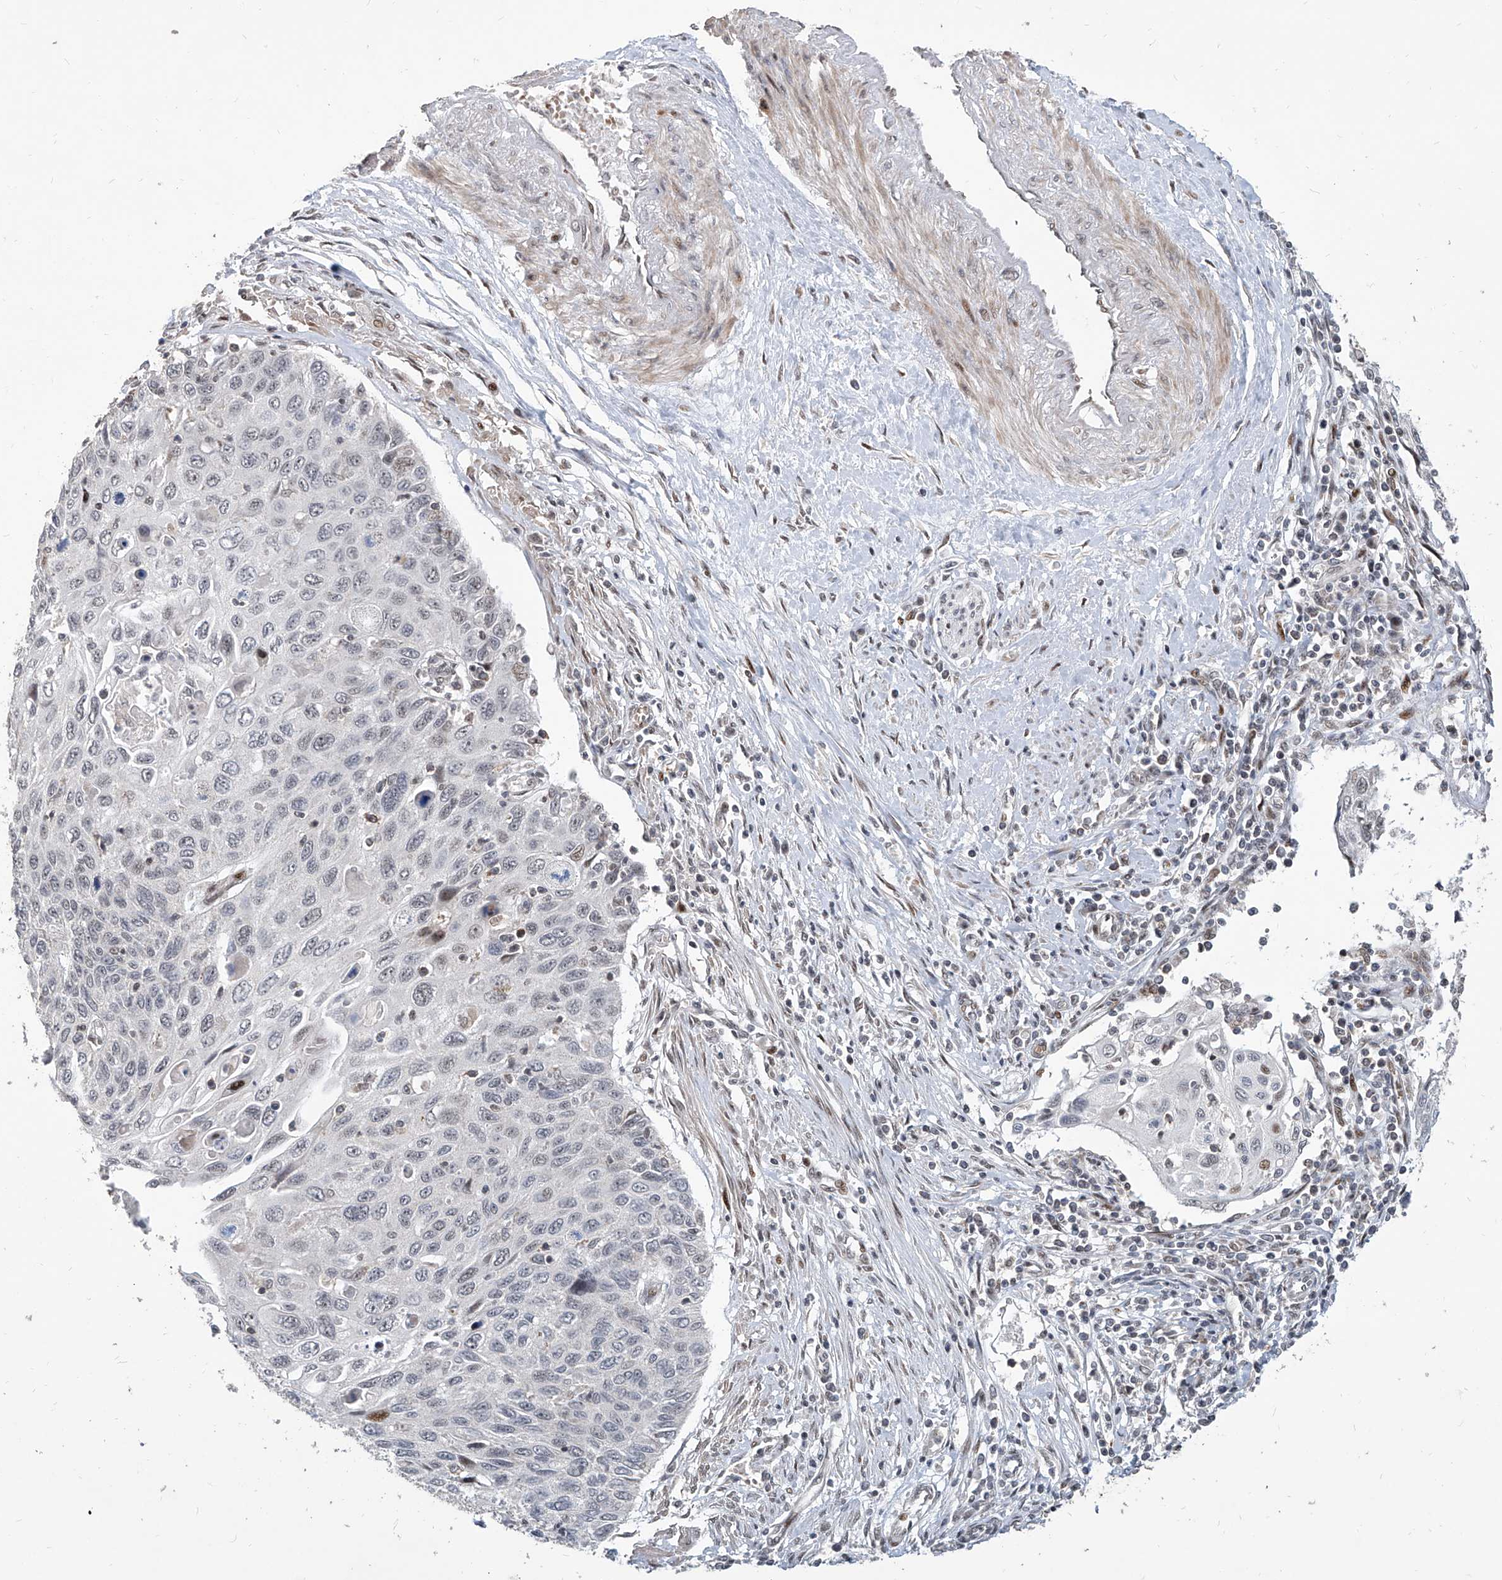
{"staining": {"intensity": "weak", "quantity": "<25%", "location": "nuclear"}, "tissue": "cervical cancer", "cell_type": "Tumor cells", "image_type": "cancer", "snomed": [{"axis": "morphology", "description": "Squamous cell carcinoma, NOS"}, {"axis": "topography", "description": "Cervix"}], "caption": "Immunohistochemistry (IHC) of human cervical cancer (squamous cell carcinoma) exhibits no positivity in tumor cells.", "gene": "IRF2", "patient": {"sex": "female", "age": 70}}